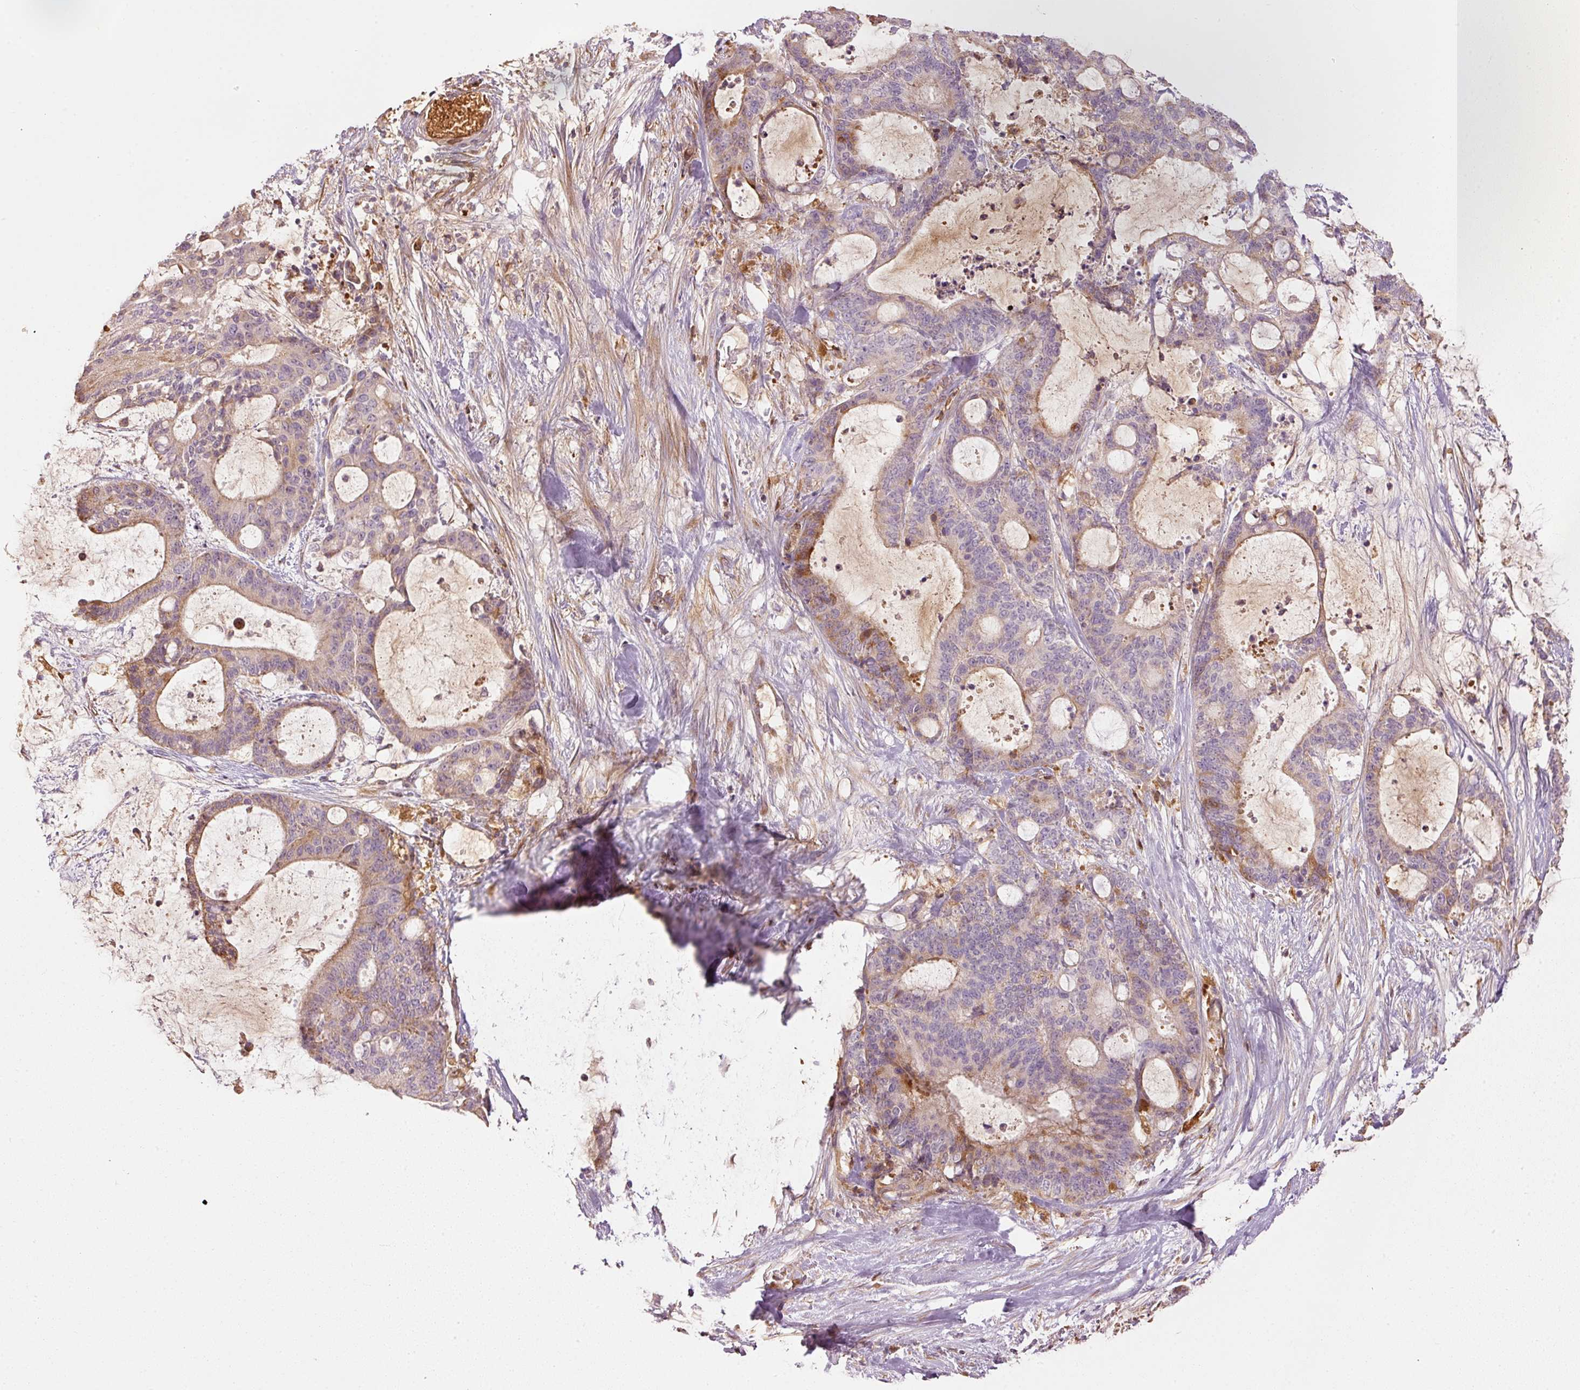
{"staining": {"intensity": "weak", "quantity": "25%-75%", "location": "cytoplasmic/membranous"}, "tissue": "liver cancer", "cell_type": "Tumor cells", "image_type": "cancer", "snomed": [{"axis": "morphology", "description": "Normal tissue, NOS"}, {"axis": "morphology", "description": "Cholangiocarcinoma"}, {"axis": "topography", "description": "Liver"}, {"axis": "topography", "description": "Peripheral nerve tissue"}], "caption": "Liver cancer stained for a protein exhibits weak cytoplasmic/membranous positivity in tumor cells.", "gene": "SERPING1", "patient": {"sex": "female", "age": 73}}